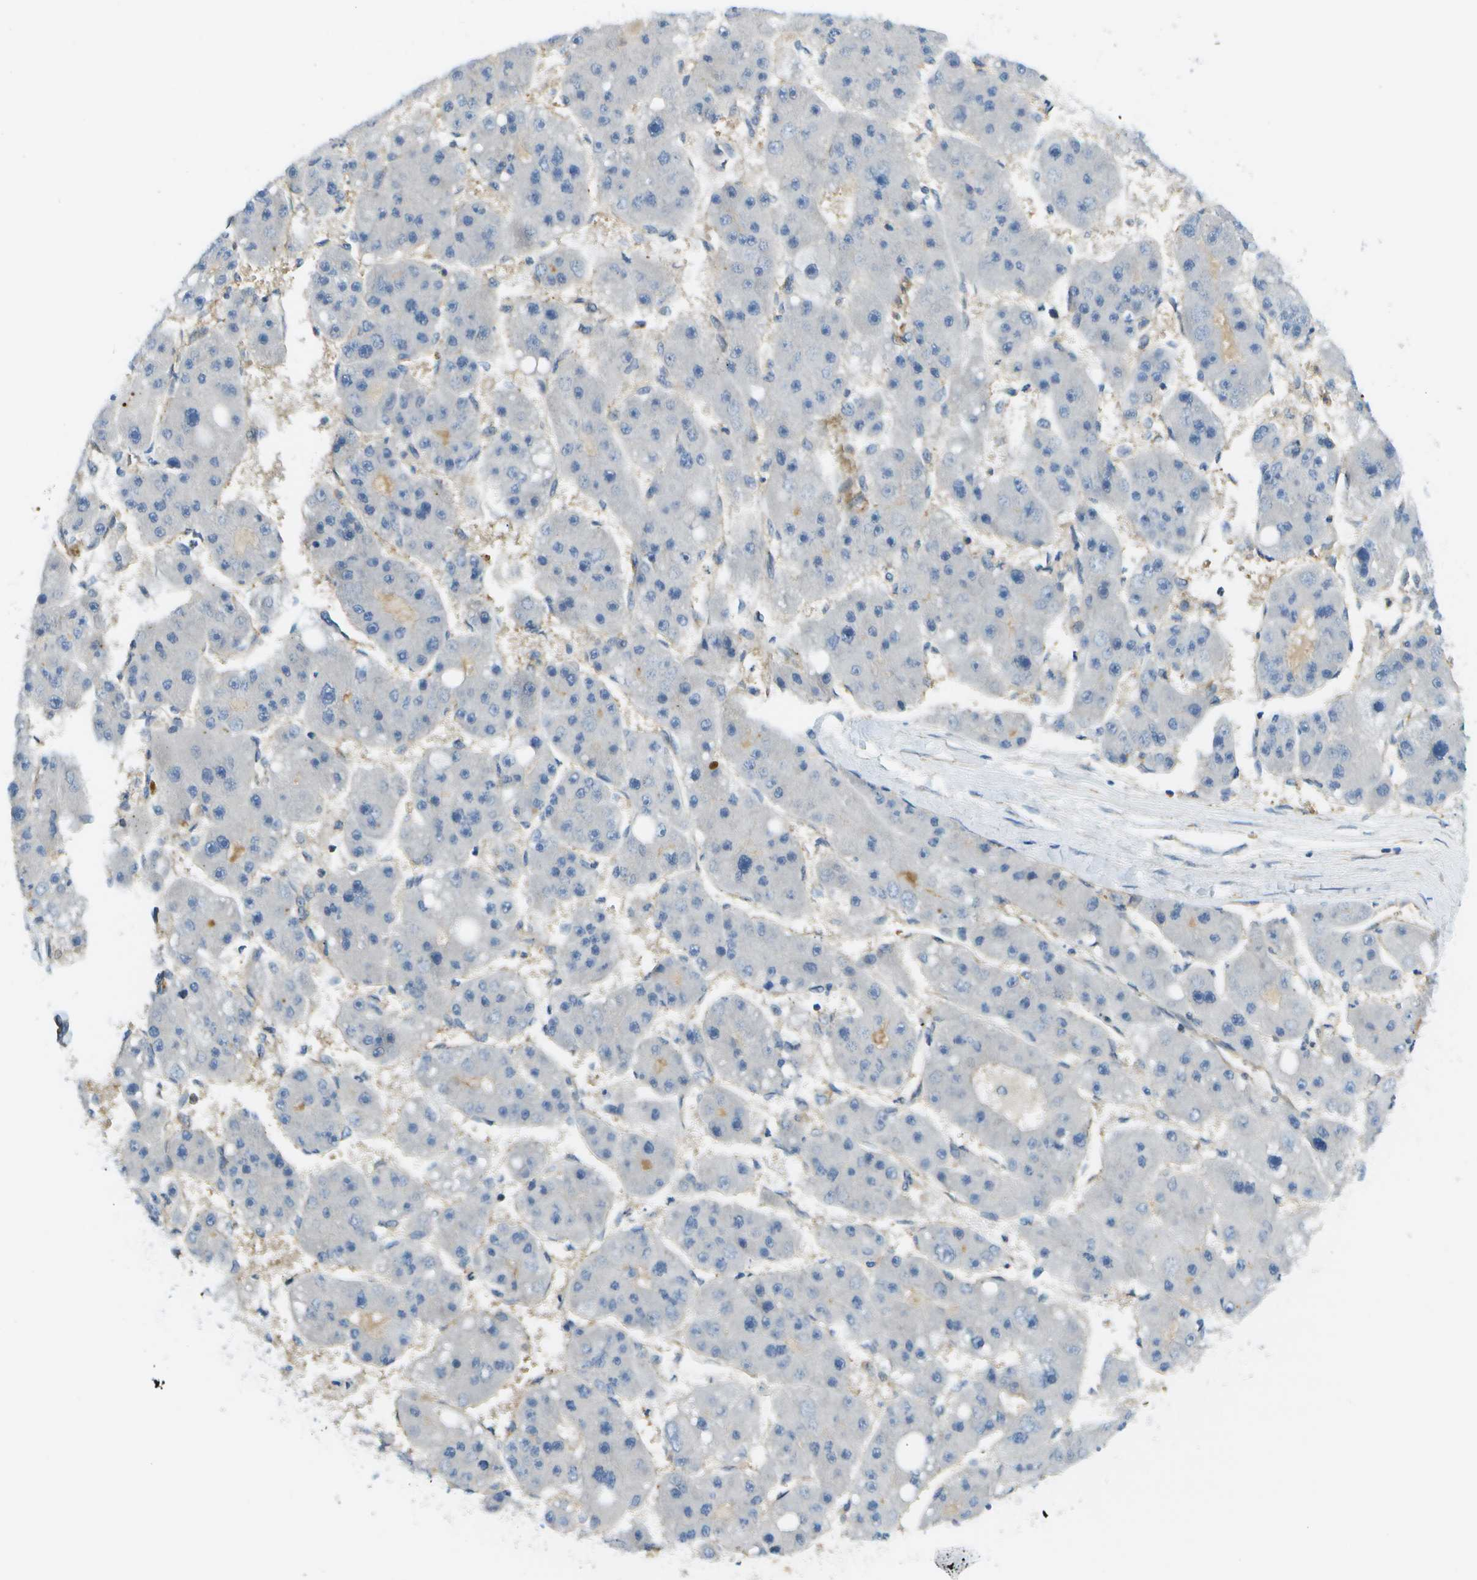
{"staining": {"intensity": "negative", "quantity": "none", "location": "none"}, "tissue": "liver cancer", "cell_type": "Tumor cells", "image_type": "cancer", "snomed": [{"axis": "morphology", "description": "Carcinoma, Hepatocellular, NOS"}, {"axis": "topography", "description": "Liver"}], "caption": "Tumor cells are negative for brown protein staining in liver hepatocellular carcinoma.", "gene": "KIAA0040", "patient": {"sex": "female", "age": 61}}